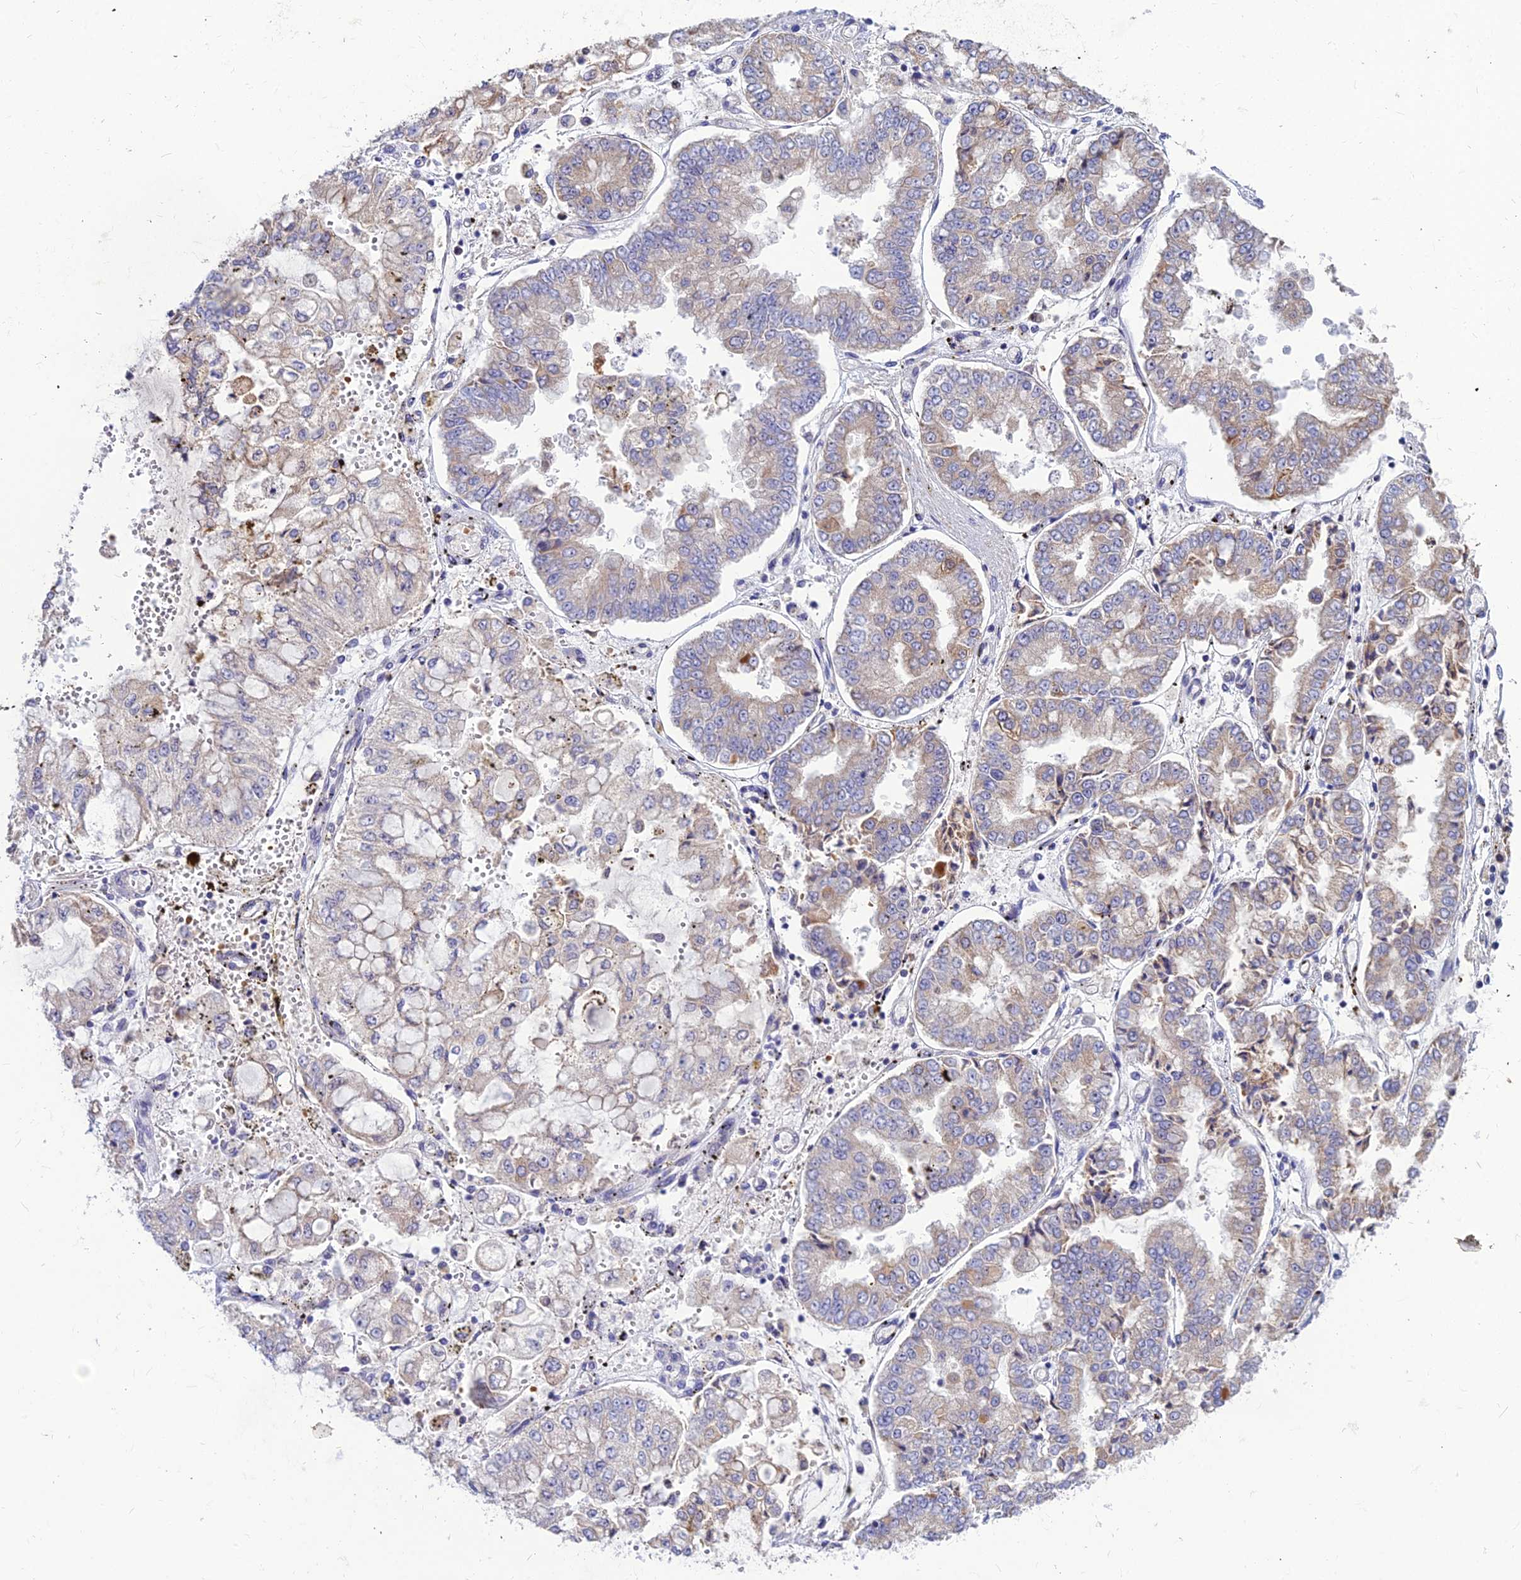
{"staining": {"intensity": "weak", "quantity": "<25%", "location": "cytoplasmic/membranous"}, "tissue": "stomach cancer", "cell_type": "Tumor cells", "image_type": "cancer", "snomed": [{"axis": "morphology", "description": "Adenocarcinoma, NOS"}, {"axis": "topography", "description": "Stomach"}], "caption": "Tumor cells show no significant staining in stomach adenocarcinoma.", "gene": "DMRTA1", "patient": {"sex": "male", "age": 76}}